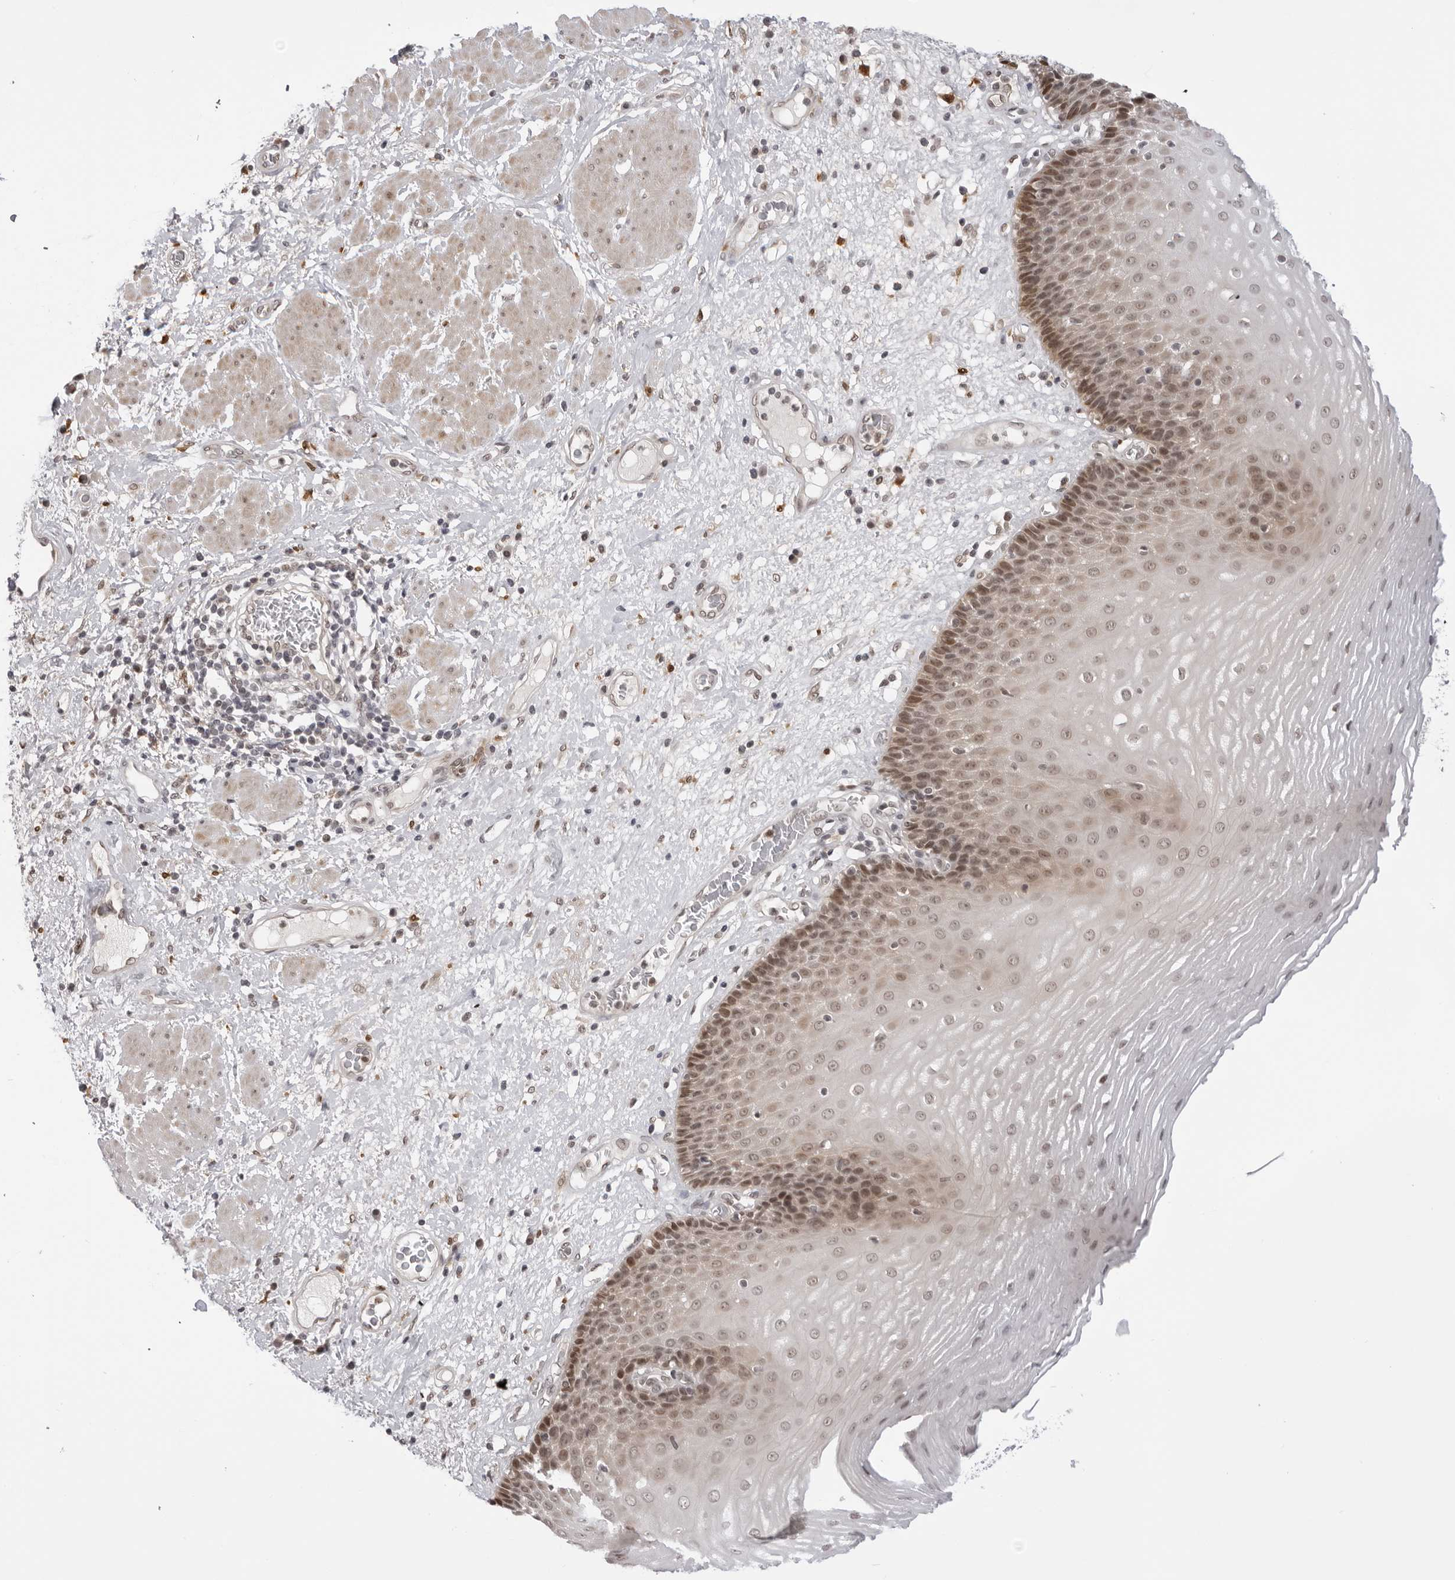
{"staining": {"intensity": "moderate", "quantity": ">75%", "location": "nuclear"}, "tissue": "esophagus", "cell_type": "Squamous epithelial cells", "image_type": "normal", "snomed": [{"axis": "morphology", "description": "Normal tissue, NOS"}, {"axis": "morphology", "description": "Adenocarcinoma, NOS"}, {"axis": "topography", "description": "Esophagus"}], "caption": "Immunohistochemical staining of unremarkable human esophagus reveals medium levels of moderate nuclear staining in approximately >75% of squamous epithelial cells. The protein of interest is shown in brown color, while the nuclei are stained blue.", "gene": "SRGAP2", "patient": {"sex": "male", "age": 62}}